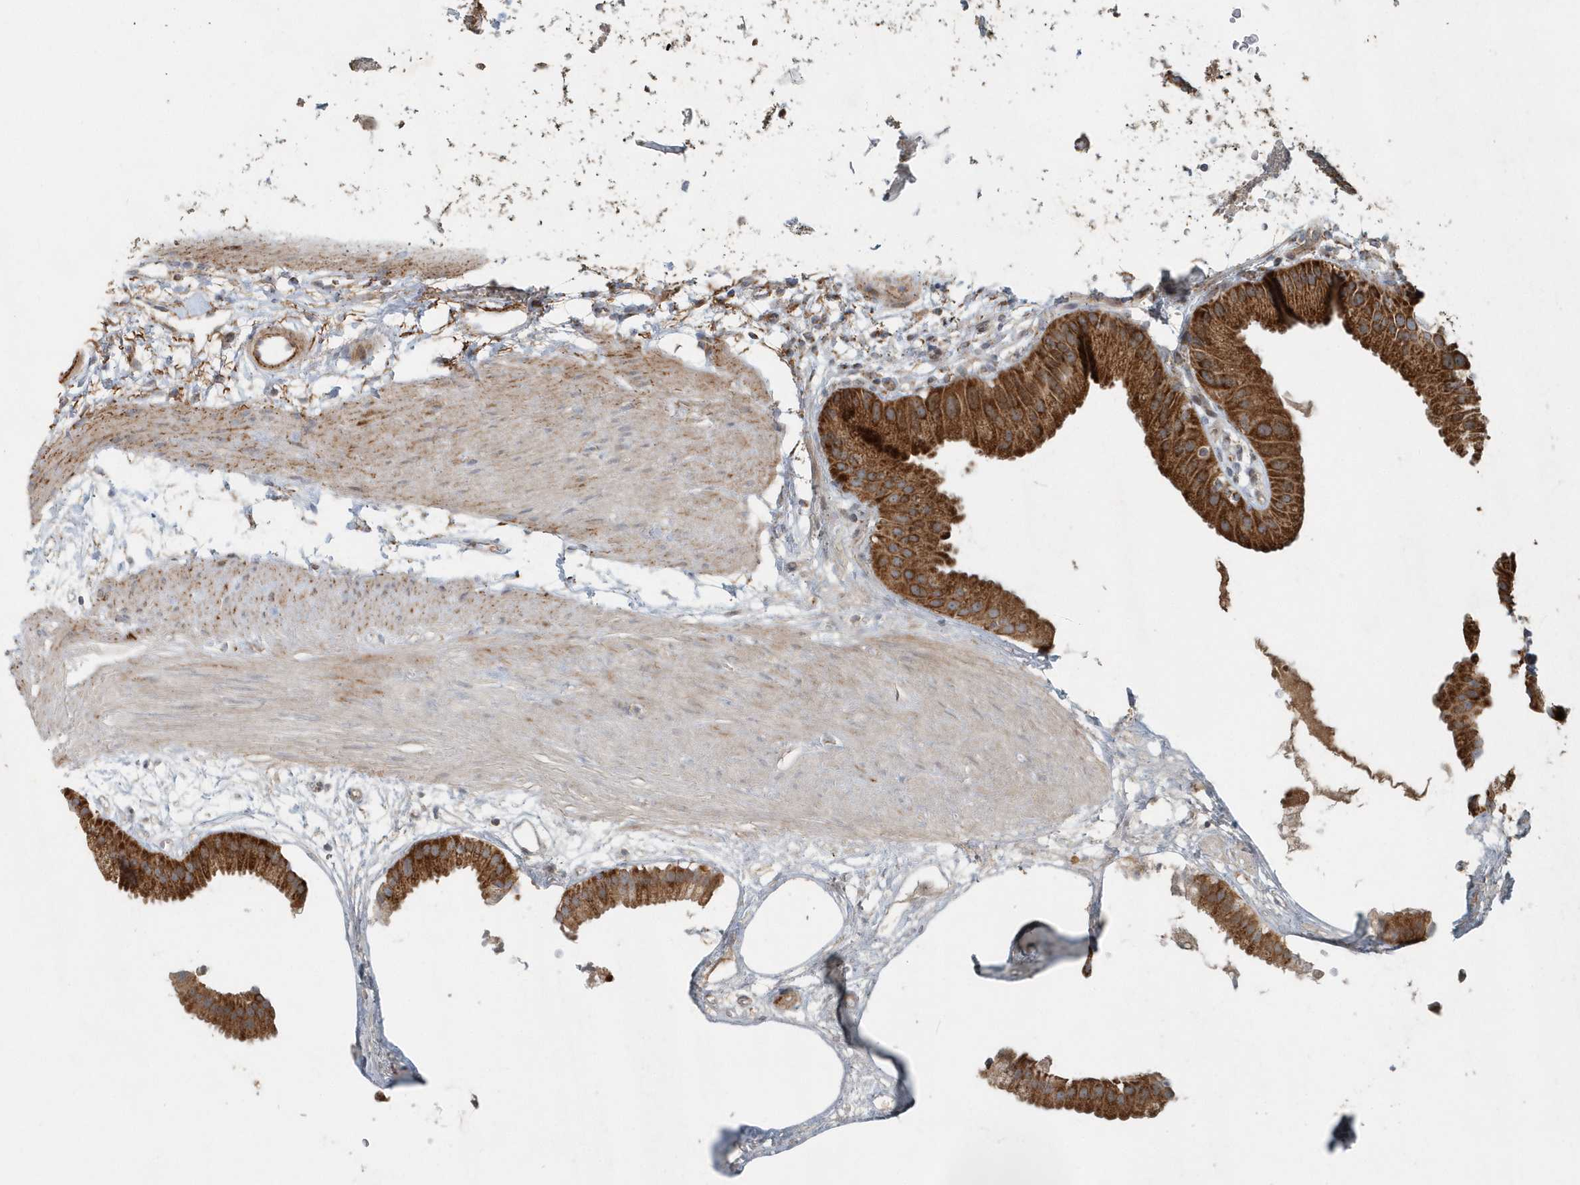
{"staining": {"intensity": "strong", "quantity": ">75%", "location": "cytoplasmic/membranous"}, "tissue": "gallbladder", "cell_type": "Glandular cells", "image_type": "normal", "snomed": [{"axis": "morphology", "description": "Normal tissue, NOS"}, {"axis": "topography", "description": "Gallbladder"}], "caption": "IHC (DAB (3,3'-diaminobenzidine)) staining of normal human gallbladder exhibits strong cytoplasmic/membranous protein staining in about >75% of glandular cells. The staining was performed using DAB (3,3'-diaminobenzidine) to visualize the protein expression in brown, while the nuclei were stained in blue with hematoxylin (Magnification: 20x).", "gene": "MMUT", "patient": {"sex": "female", "age": 64}}